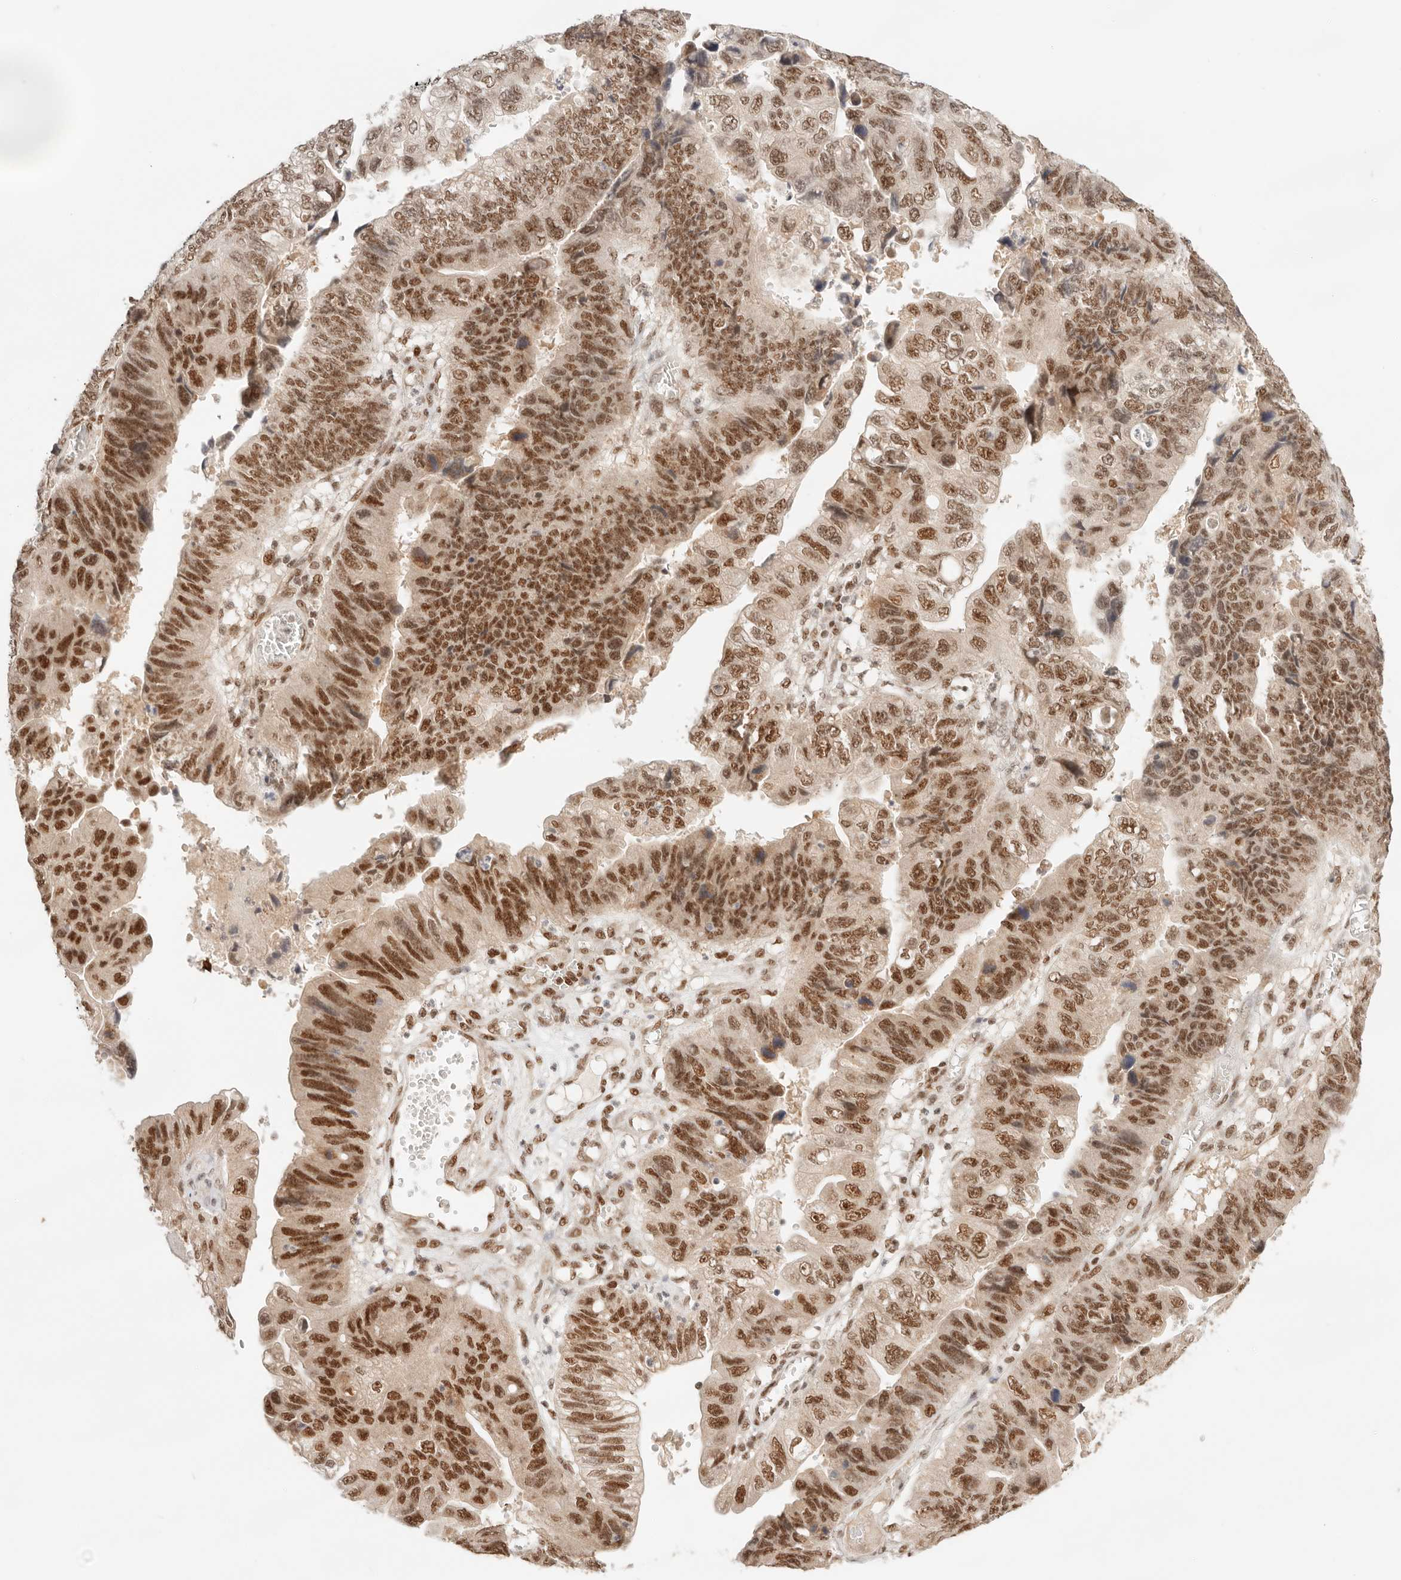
{"staining": {"intensity": "moderate", "quantity": ">75%", "location": "nuclear"}, "tissue": "stomach cancer", "cell_type": "Tumor cells", "image_type": "cancer", "snomed": [{"axis": "morphology", "description": "Adenocarcinoma, NOS"}, {"axis": "topography", "description": "Stomach"}], "caption": "Stomach cancer (adenocarcinoma) stained with a protein marker exhibits moderate staining in tumor cells.", "gene": "GTF2E2", "patient": {"sex": "male", "age": 59}}